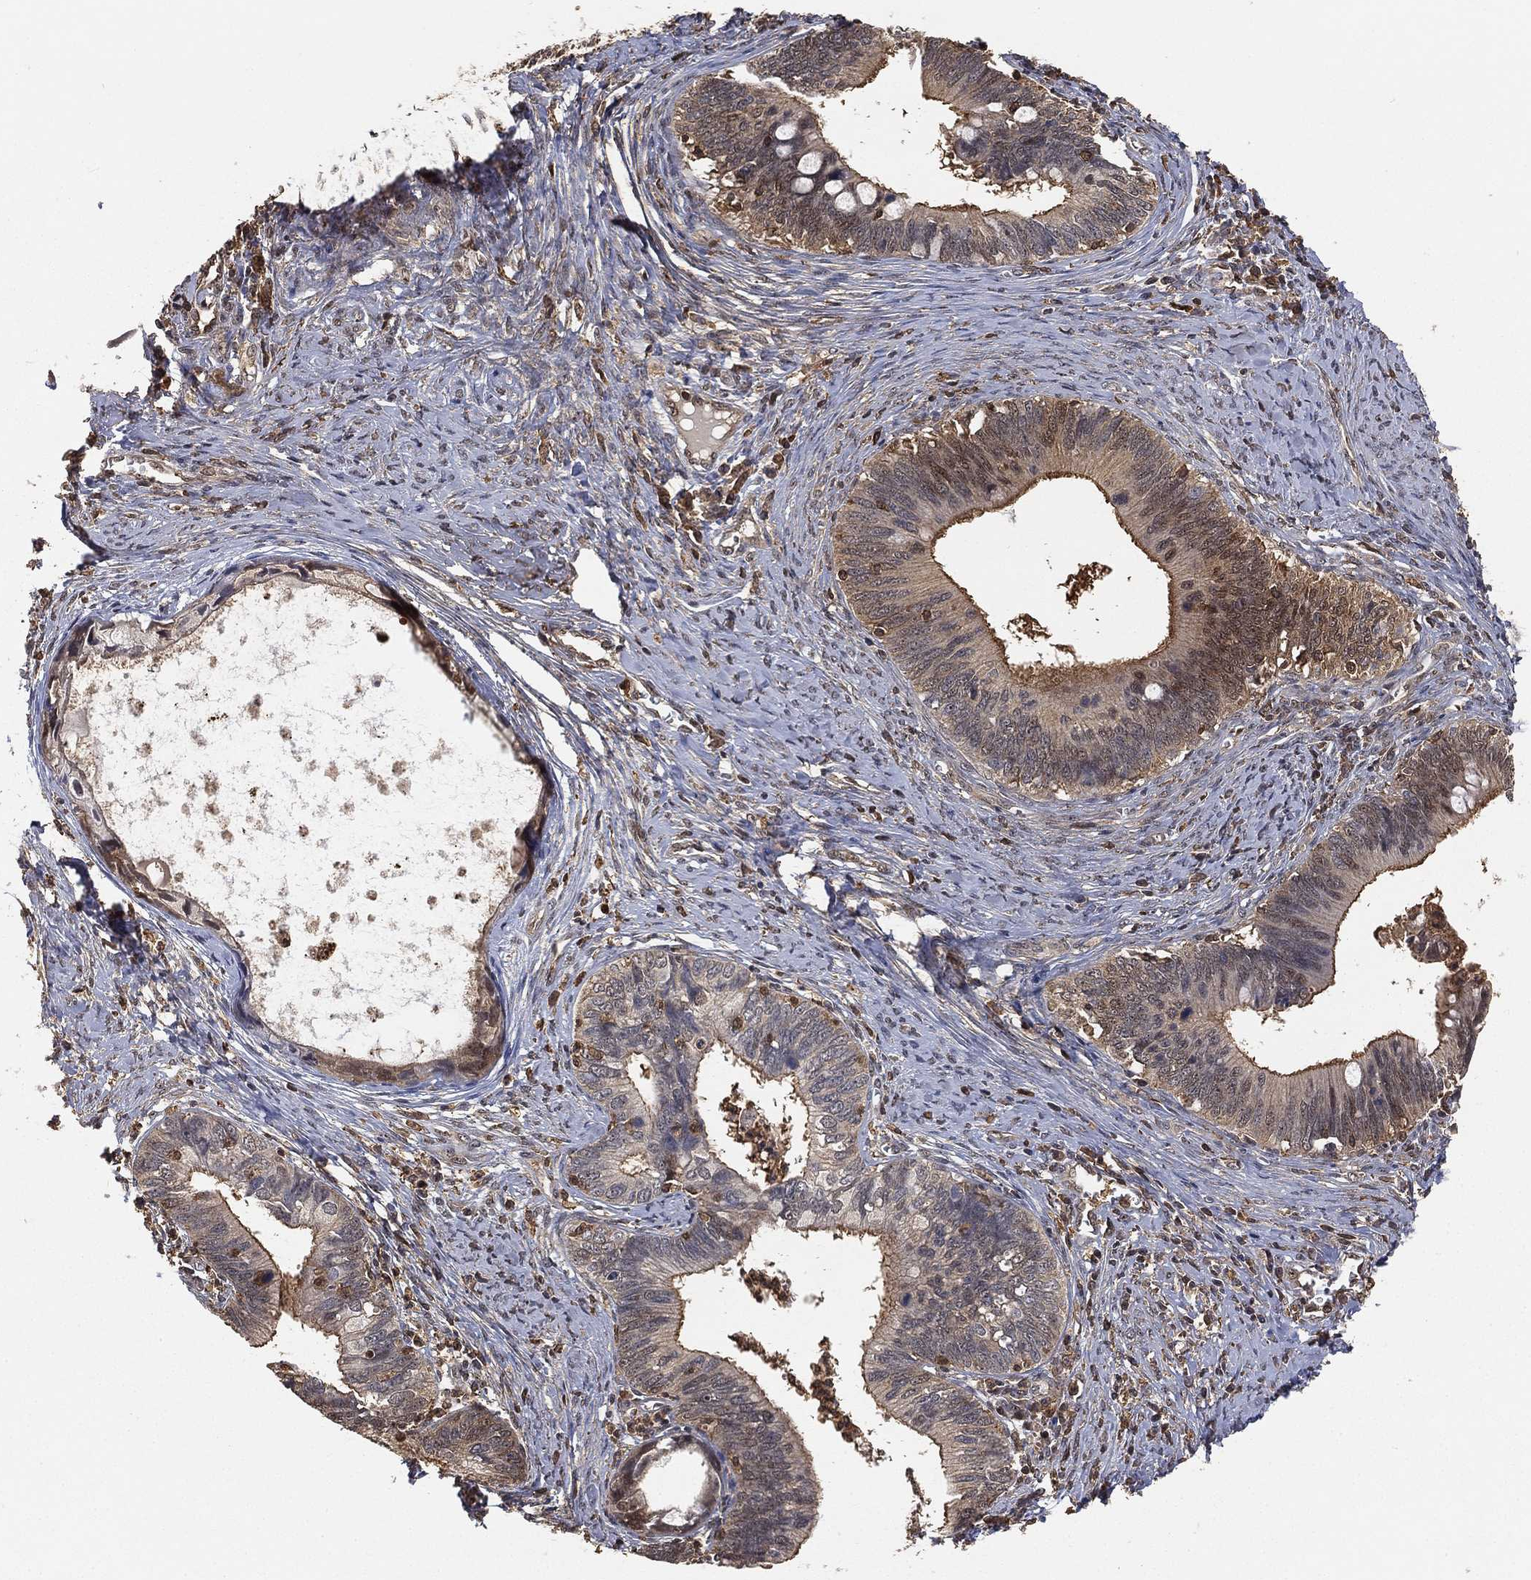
{"staining": {"intensity": "weak", "quantity": "<25%", "location": "cytoplasmic/membranous"}, "tissue": "cervical cancer", "cell_type": "Tumor cells", "image_type": "cancer", "snomed": [{"axis": "morphology", "description": "Adenocarcinoma, NOS"}, {"axis": "topography", "description": "Cervix"}], "caption": "This micrograph is of cervical cancer stained with immunohistochemistry (IHC) to label a protein in brown with the nuclei are counter-stained blue. There is no expression in tumor cells.", "gene": "CRYL1", "patient": {"sex": "female", "age": 42}}